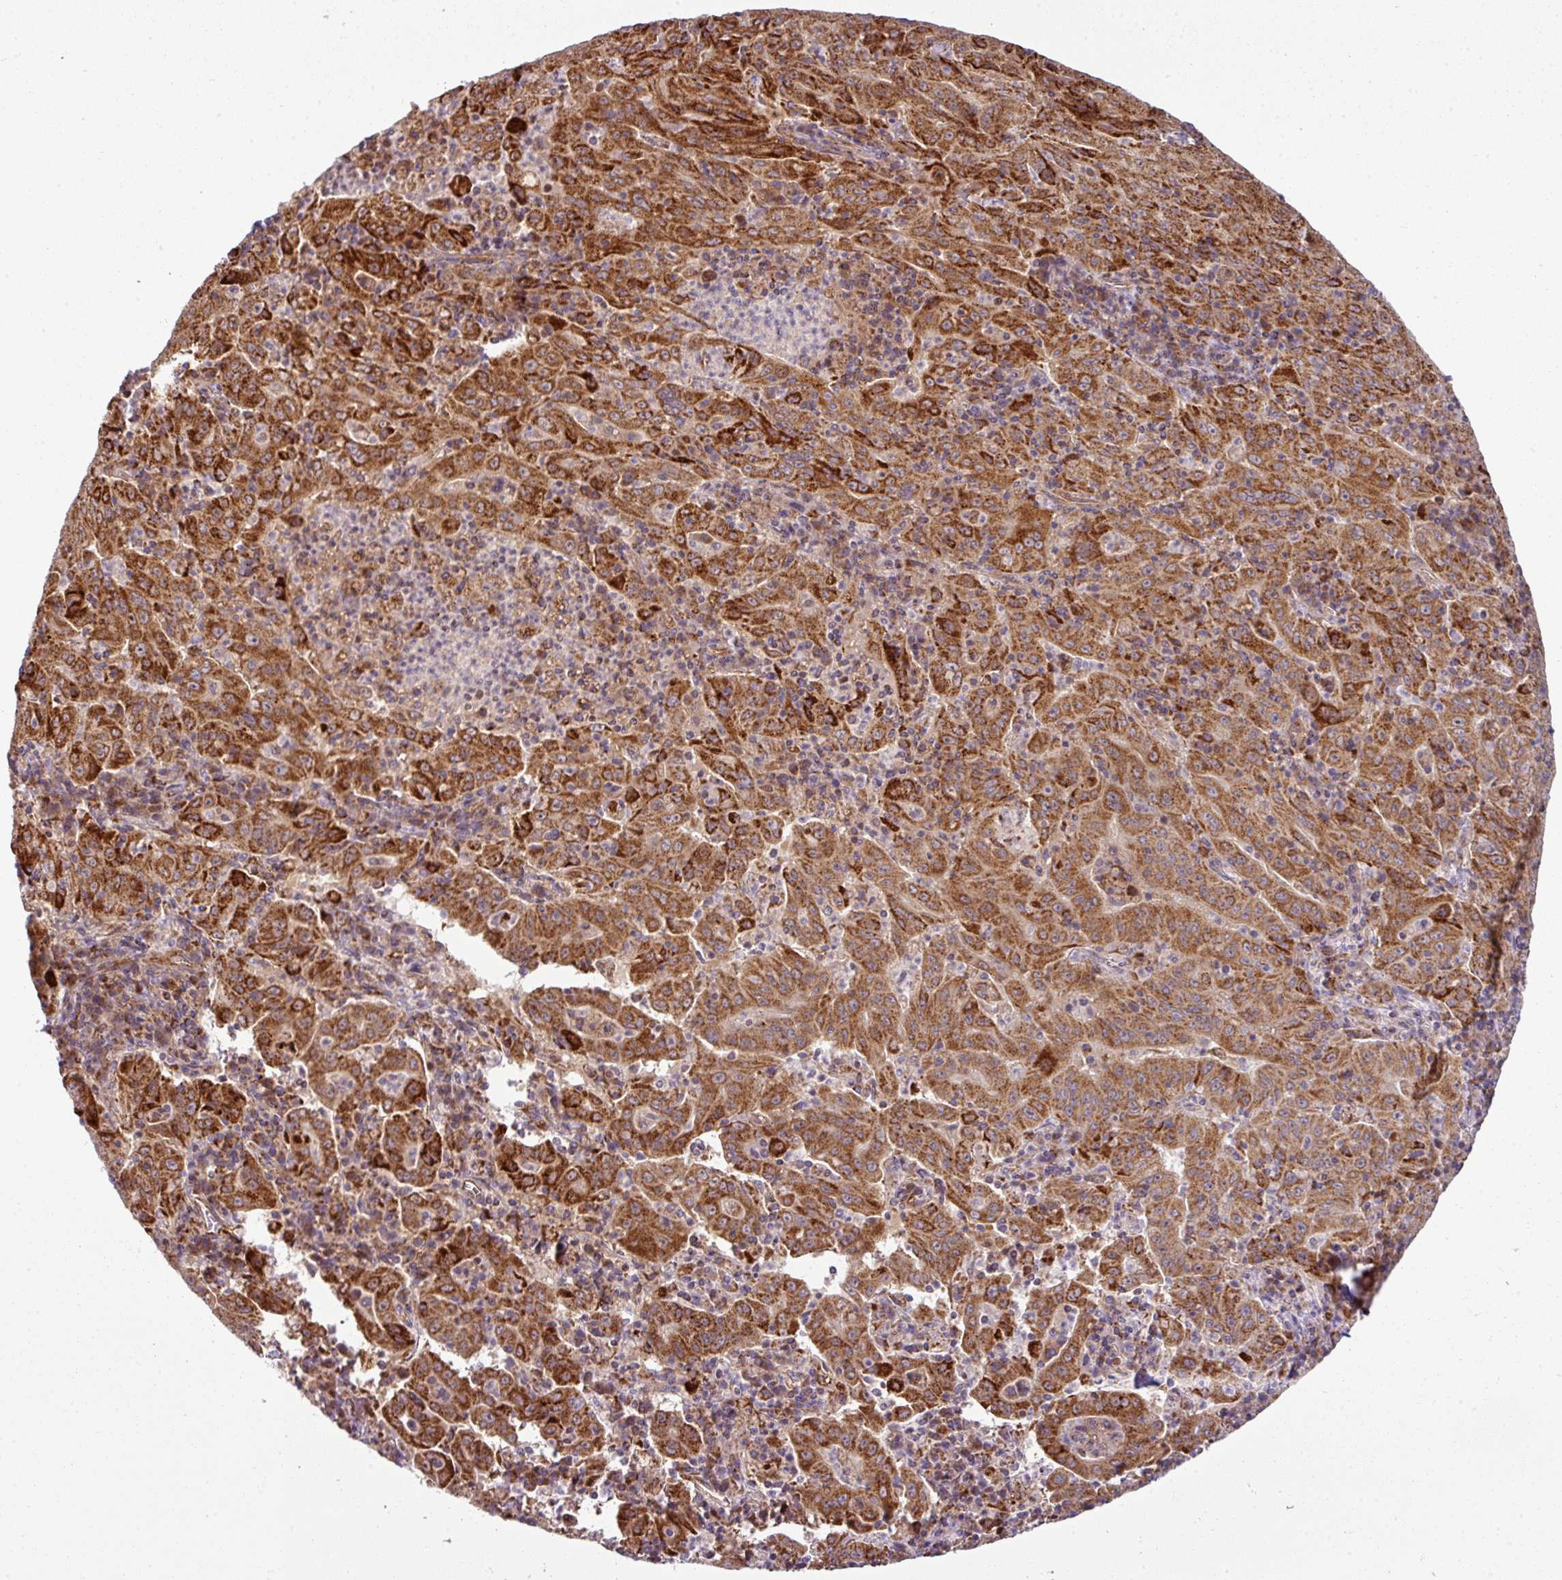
{"staining": {"intensity": "strong", "quantity": ">75%", "location": "cytoplasmic/membranous"}, "tissue": "pancreatic cancer", "cell_type": "Tumor cells", "image_type": "cancer", "snomed": [{"axis": "morphology", "description": "Adenocarcinoma, NOS"}, {"axis": "topography", "description": "Pancreas"}], "caption": "Human pancreatic cancer (adenocarcinoma) stained with a brown dye shows strong cytoplasmic/membranous positive staining in about >75% of tumor cells.", "gene": "PRELID3B", "patient": {"sex": "male", "age": 63}}